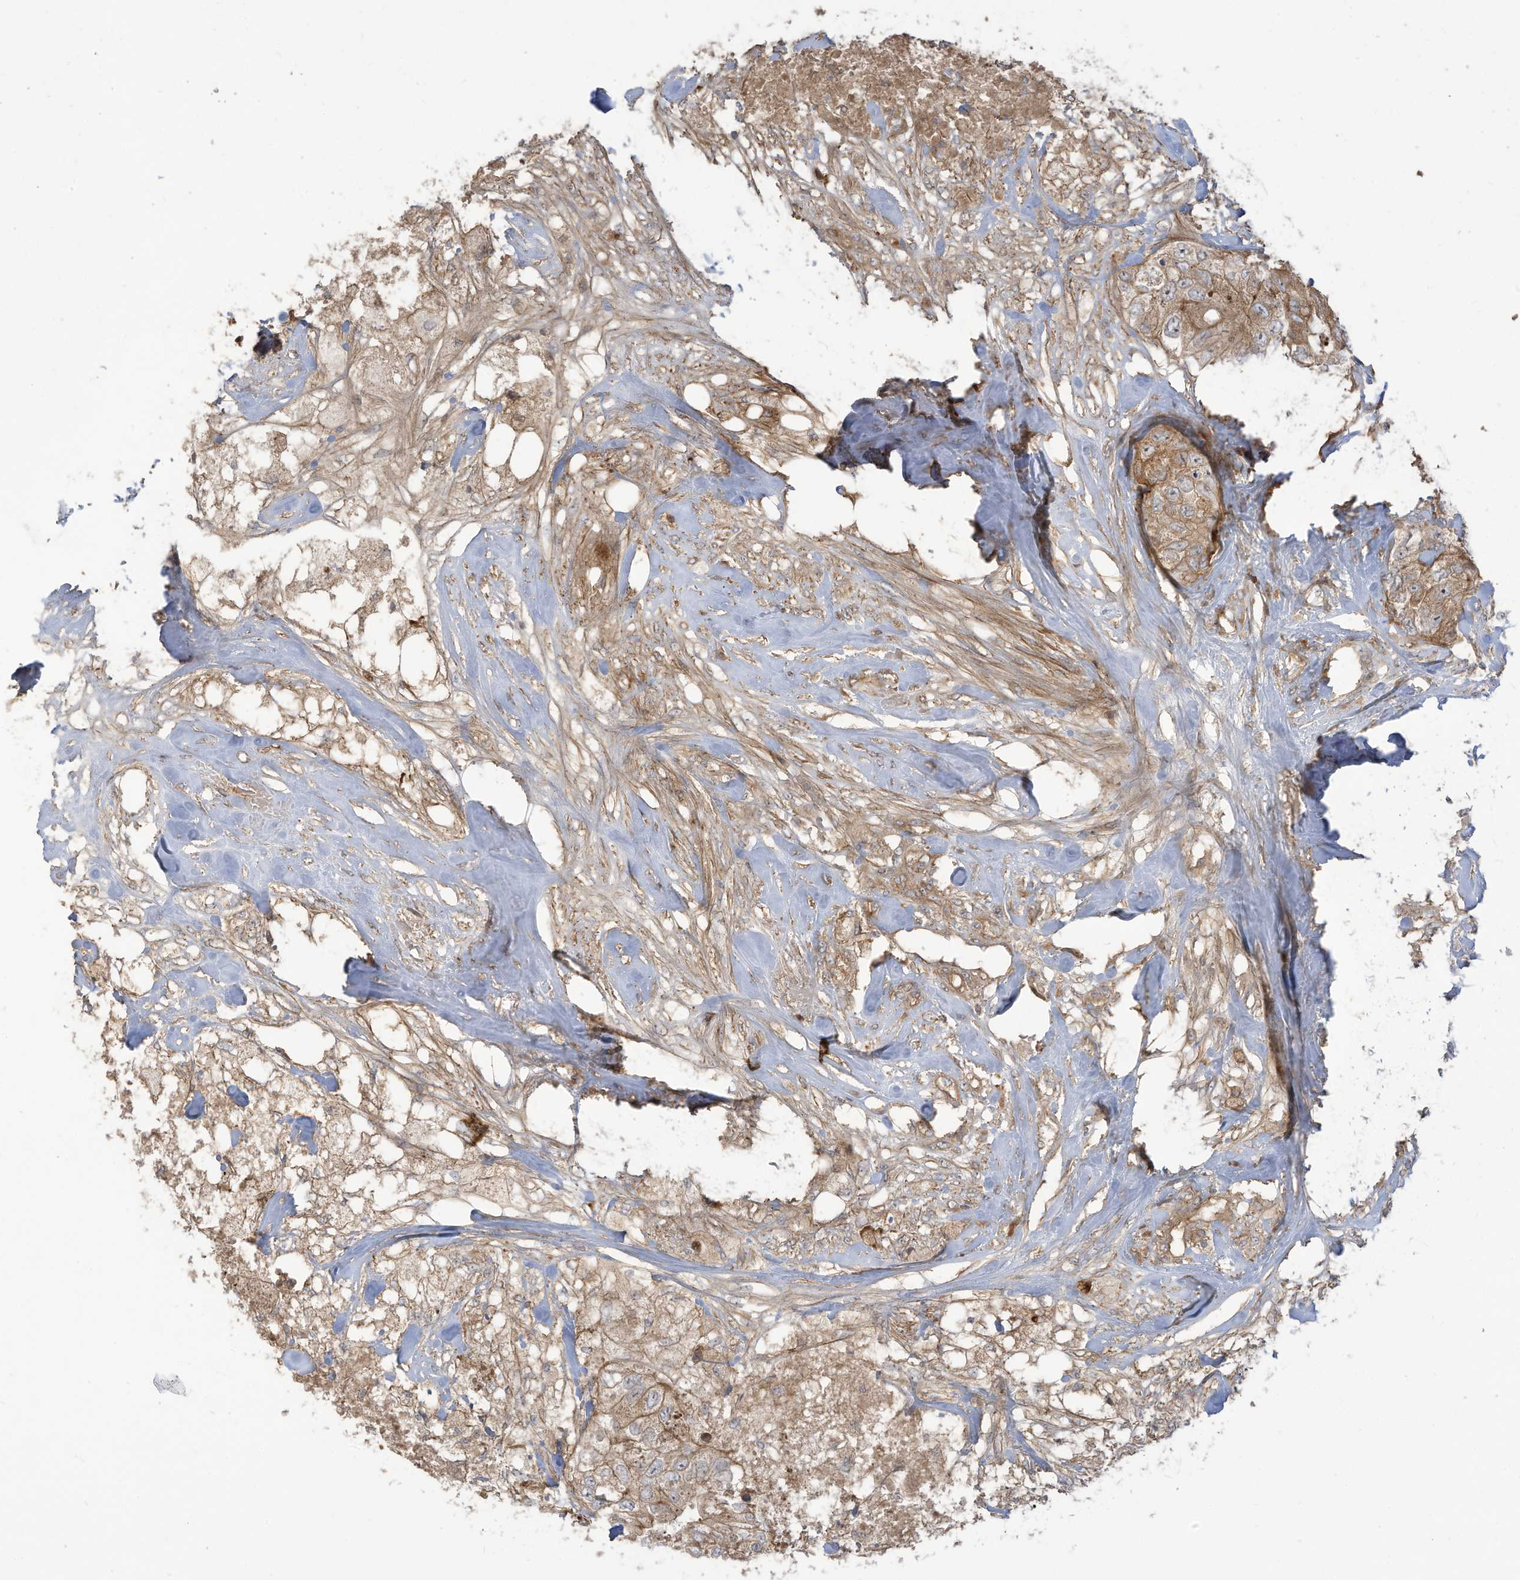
{"staining": {"intensity": "moderate", "quantity": ">75%", "location": "cytoplasmic/membranous"}, "tissue": "breast cancer", "cell_type": "Tumor cells", "image_type": "cancer", "snomed": [{"axis": "morphology", "description": "Duct carcinoma"}, {"axis": "topography", "description": "Breast"}], "caption": "Protein staining demonstrates moderate cytoplasmic/membranous staining in about >75% of tumor cells in breast cancer.", "gene": "ENTR1", "patient": {"sex": "female", "age": 62}}